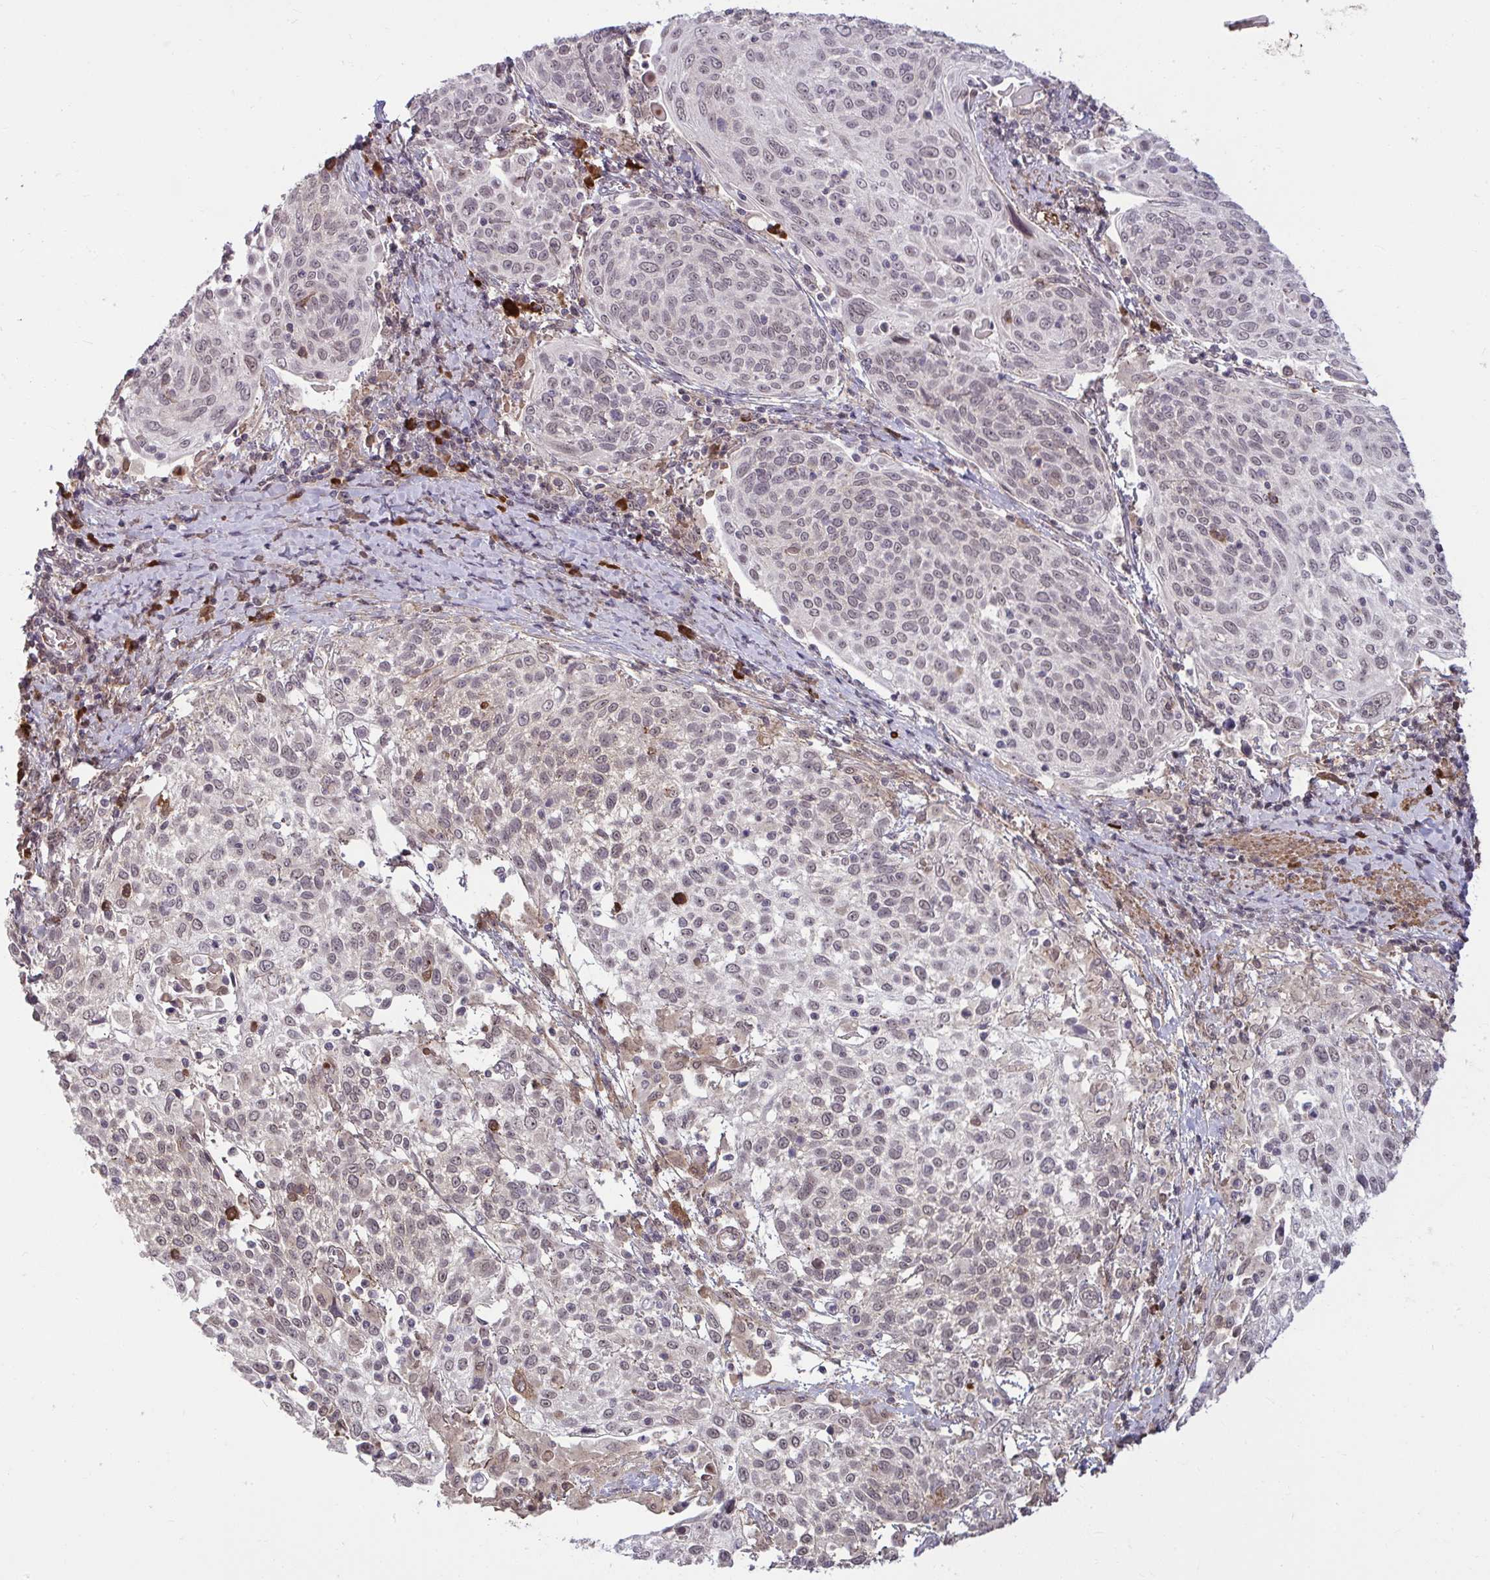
{"staining": {"intensity": "weak", "quantity": ">75%", "location": "nuclear"}, "tissue": "cervical cancer", "cell_type": "Tumor cells", "image_type": "cancer", "snomed": [{"axis": "morphology", "description": "Squamous cell carcinoma, NOS"}, {"axis": "topography", "description": "Cervix"}], "caption": "Cervical squamous cell carcinoma stained with immunohistochemistry demonstrates weak nuclear staining in about >75% of tumor cells.", "gene": "ZSCAN9", "patient": {"sex": "female", "age": 61}}